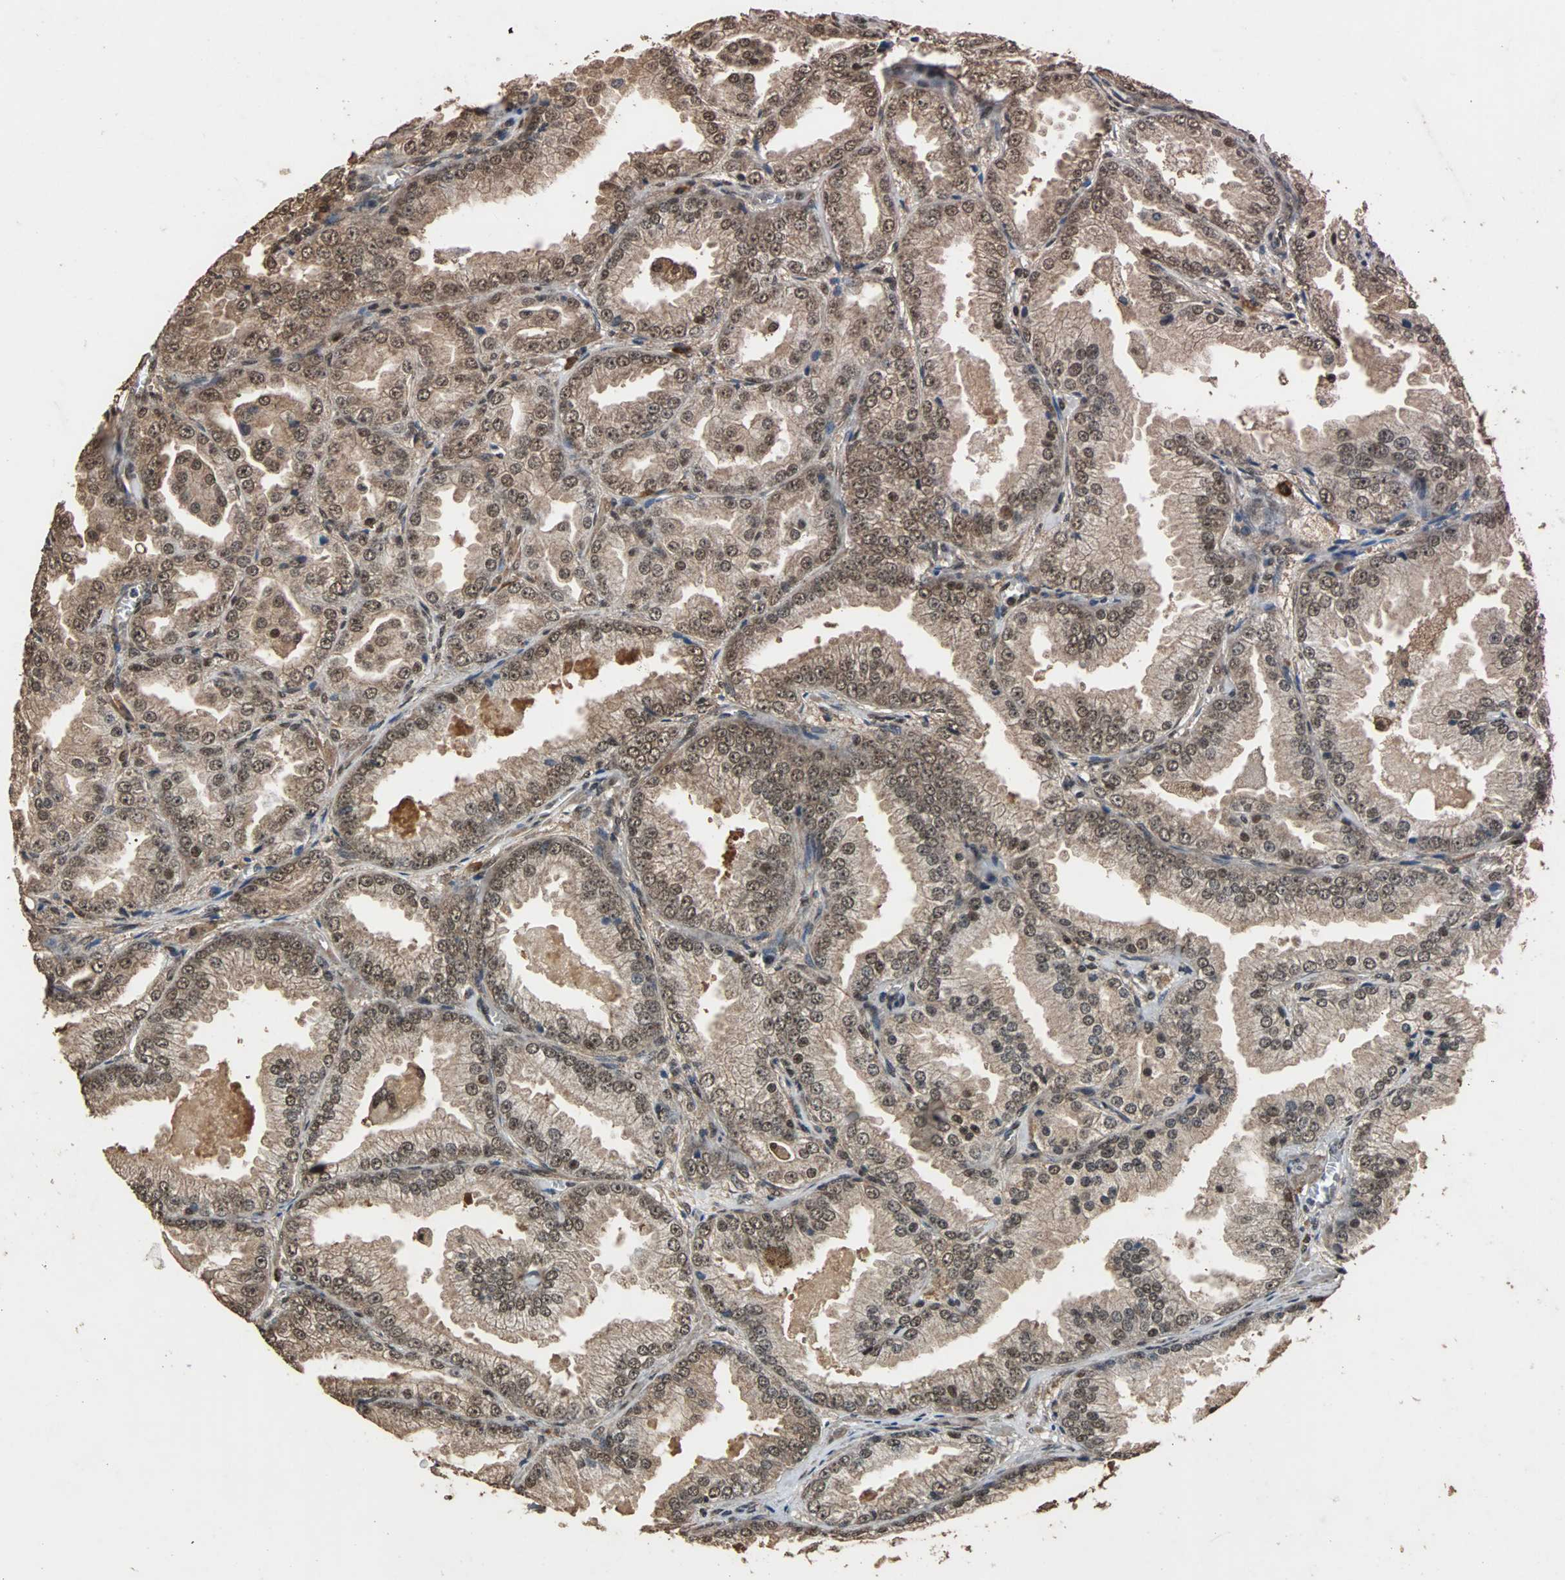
{"staining": {"intensity": "moderate", "quantity": ">75%", "location": "cytoplasmic/membranous,nuclear"}, "tissue": "prostate cancer", "cell_type": "Tumor cells", "image_type": "cancer", "snomed": [{"axis": "morphology", "description": "Adenocarcinoma, High grade"}, {"axis": "topography", "description": "Prostate"}], "caption": "High-magnification brightfield microscopy of prostate high-grade adenocarcinoma stained with DAB (brown) and counterstained with hematoxylin (blue). tumor cells exhibit moderate cytoplasmic/membranous and nuclear staining is seen in about>75% of cells. (DAB (3,3'-diaminobenzidine) IHC, brown staining for protein, blue staining for nuclei).", "gene": "ZNF18", "patient": {"sex": "male", "age": 61}}